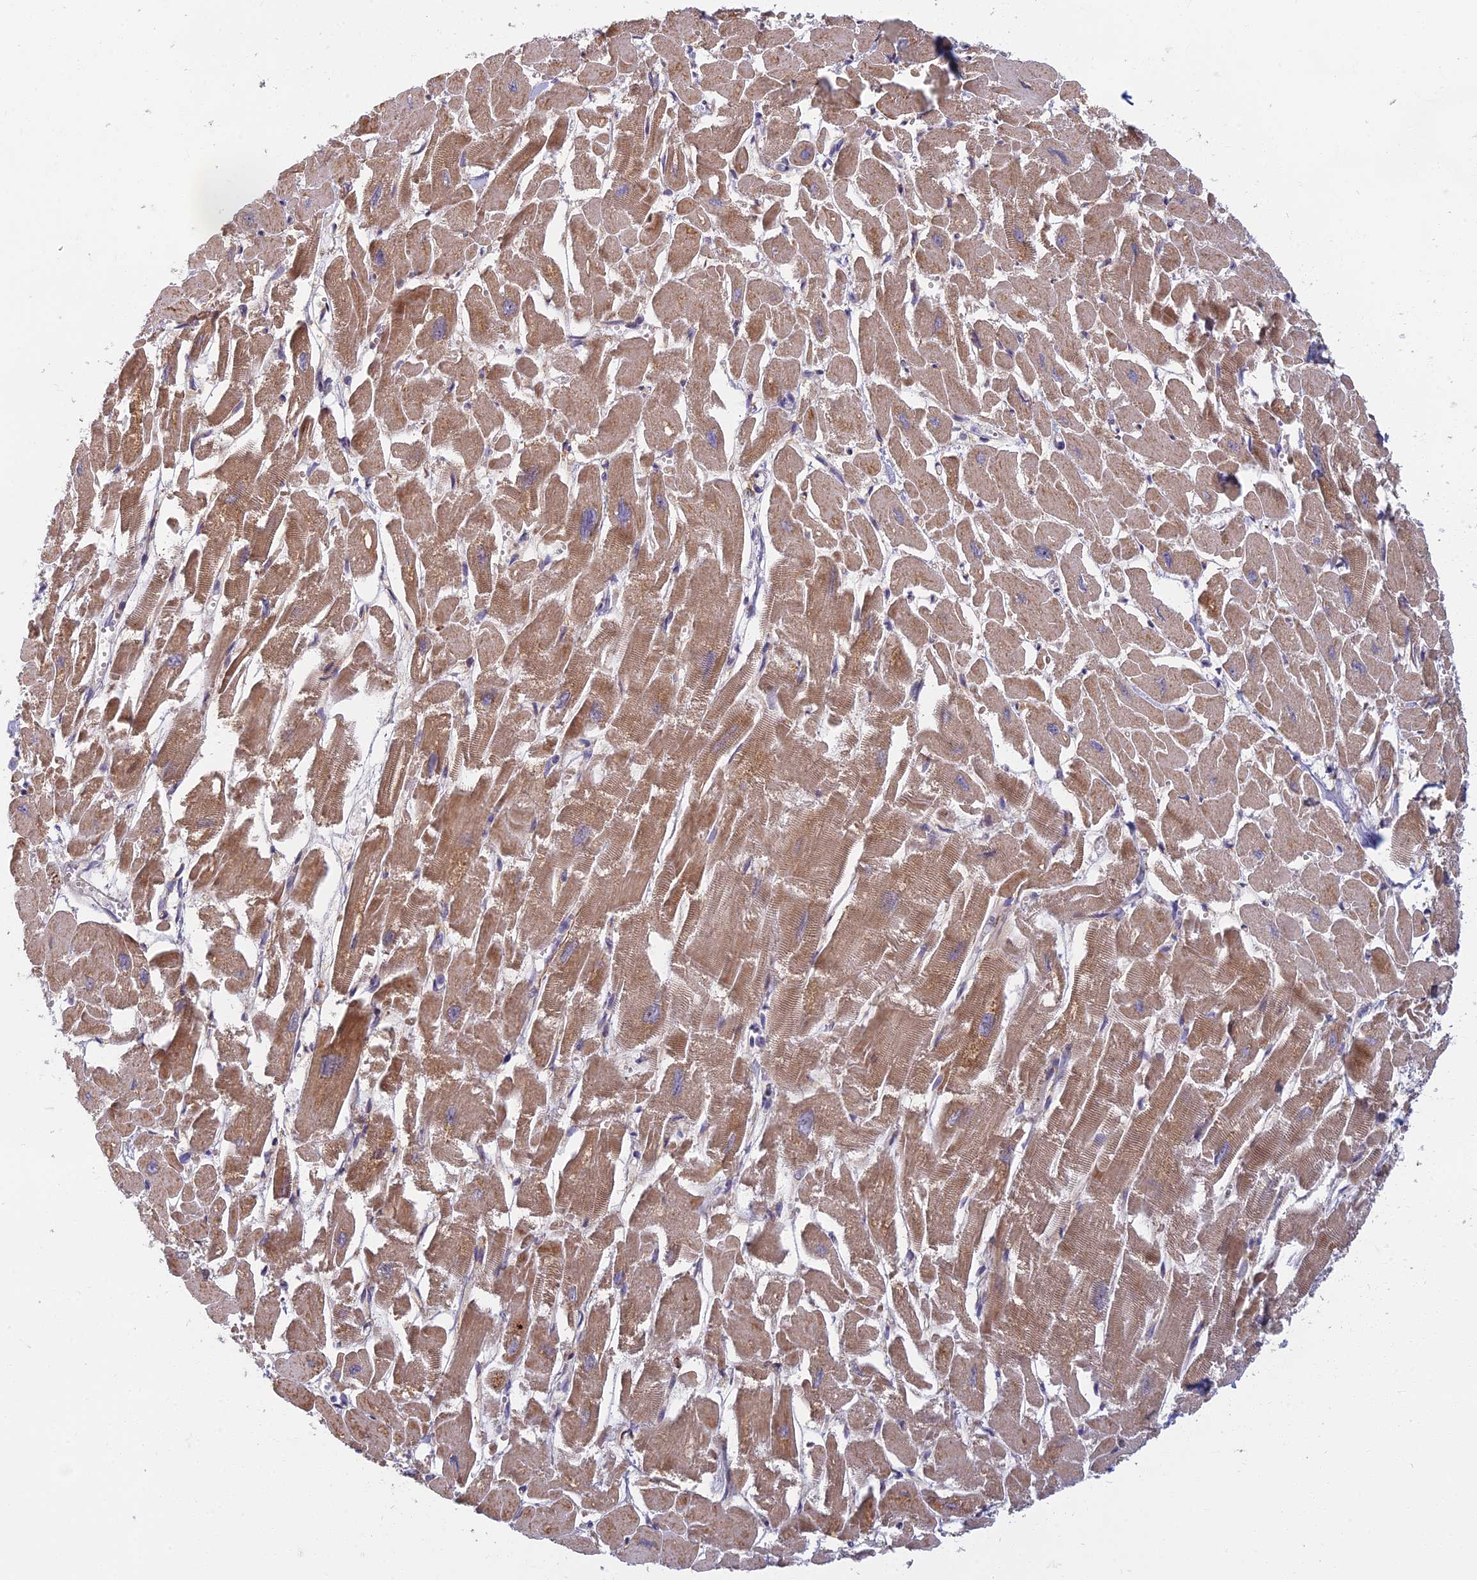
{"staining": {"intensity": "moderate", "quantity": ">75%", "location": "cytoplasmic/membranous"}, "tissue": "heart muscle", "cell_type": "Cardiomyocytes", "image_type": "normal", "snomed": [{"axis": "morphology", "description": "Normal tissue, NOS"}, {"axis": "topography", "description": "Heart"}], "caption": "Immunohistochemistry micrograph of unremarkable heart muscle: heart muscle stained using immunohistochemistry displays medium levels of moderate protein expression localized specifically in the cytoplasmic/membranous of cardiomyocytes, appearing as a cytoplasmic/membranous brown color.", "gene": "DDX51", "patient": {"sex": "male", "age": 54}}